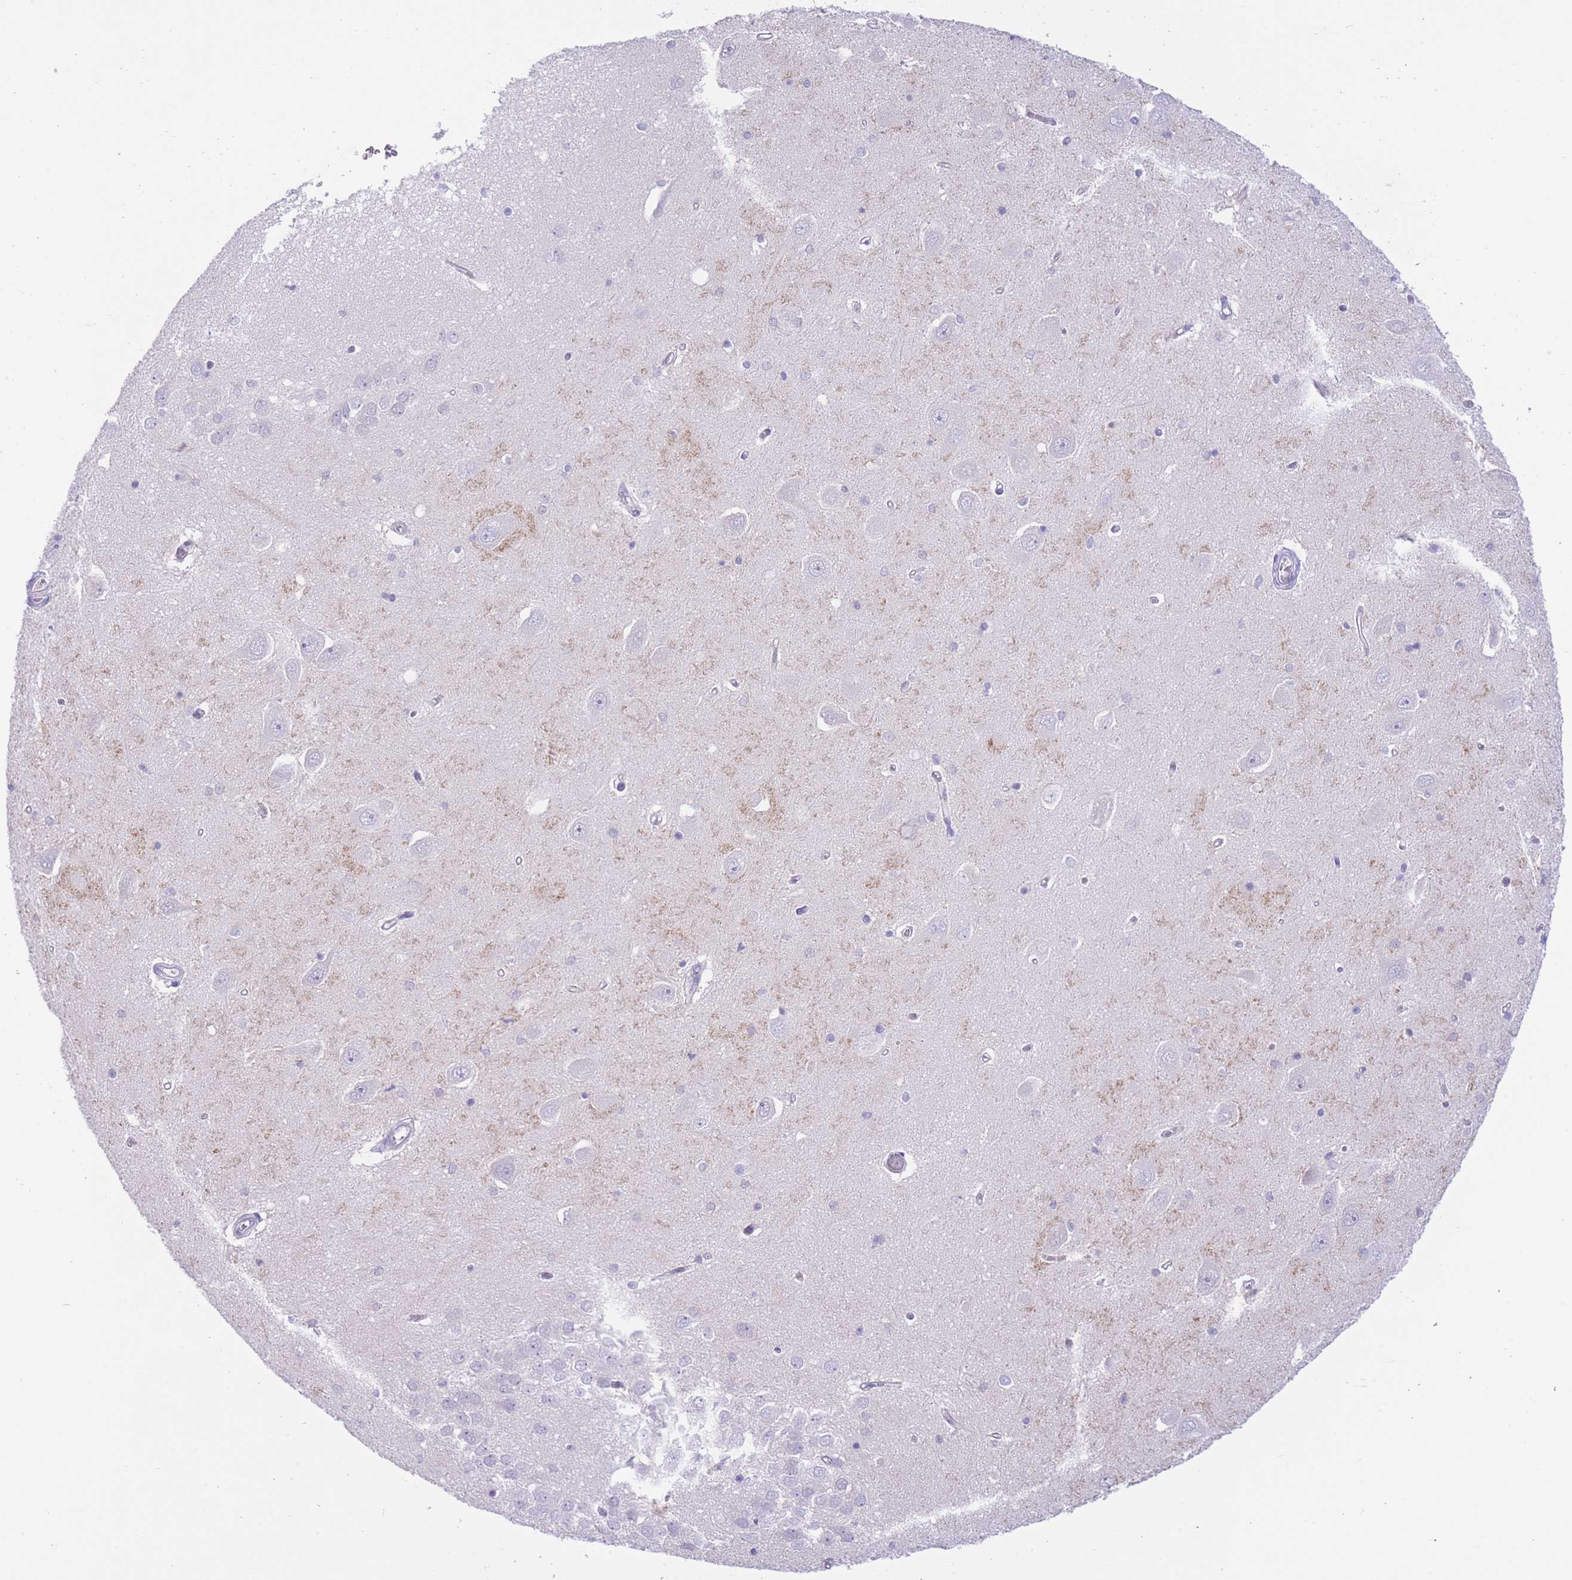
{"staining": {"intensity": "negative", "quantity": "none", "location": "none"}, "tissue": "hippocampus", "cell_type": "Glial cells", "image_type": "normal", "snomed": [{"axis": "morphology", "description": "Normal tissue, NOS"}, {"axis": "topography", "description": "Hippocampus"}], "caption": "Glial cells show no significant staining in normal hippocampus. (DAB (3,3'-diaminobenzidine) immunohistochemistry visualized using brightfield microscopy, high magnification).", "gene": "ZNF212", "patient": {"sex": "male", "age": 45}}